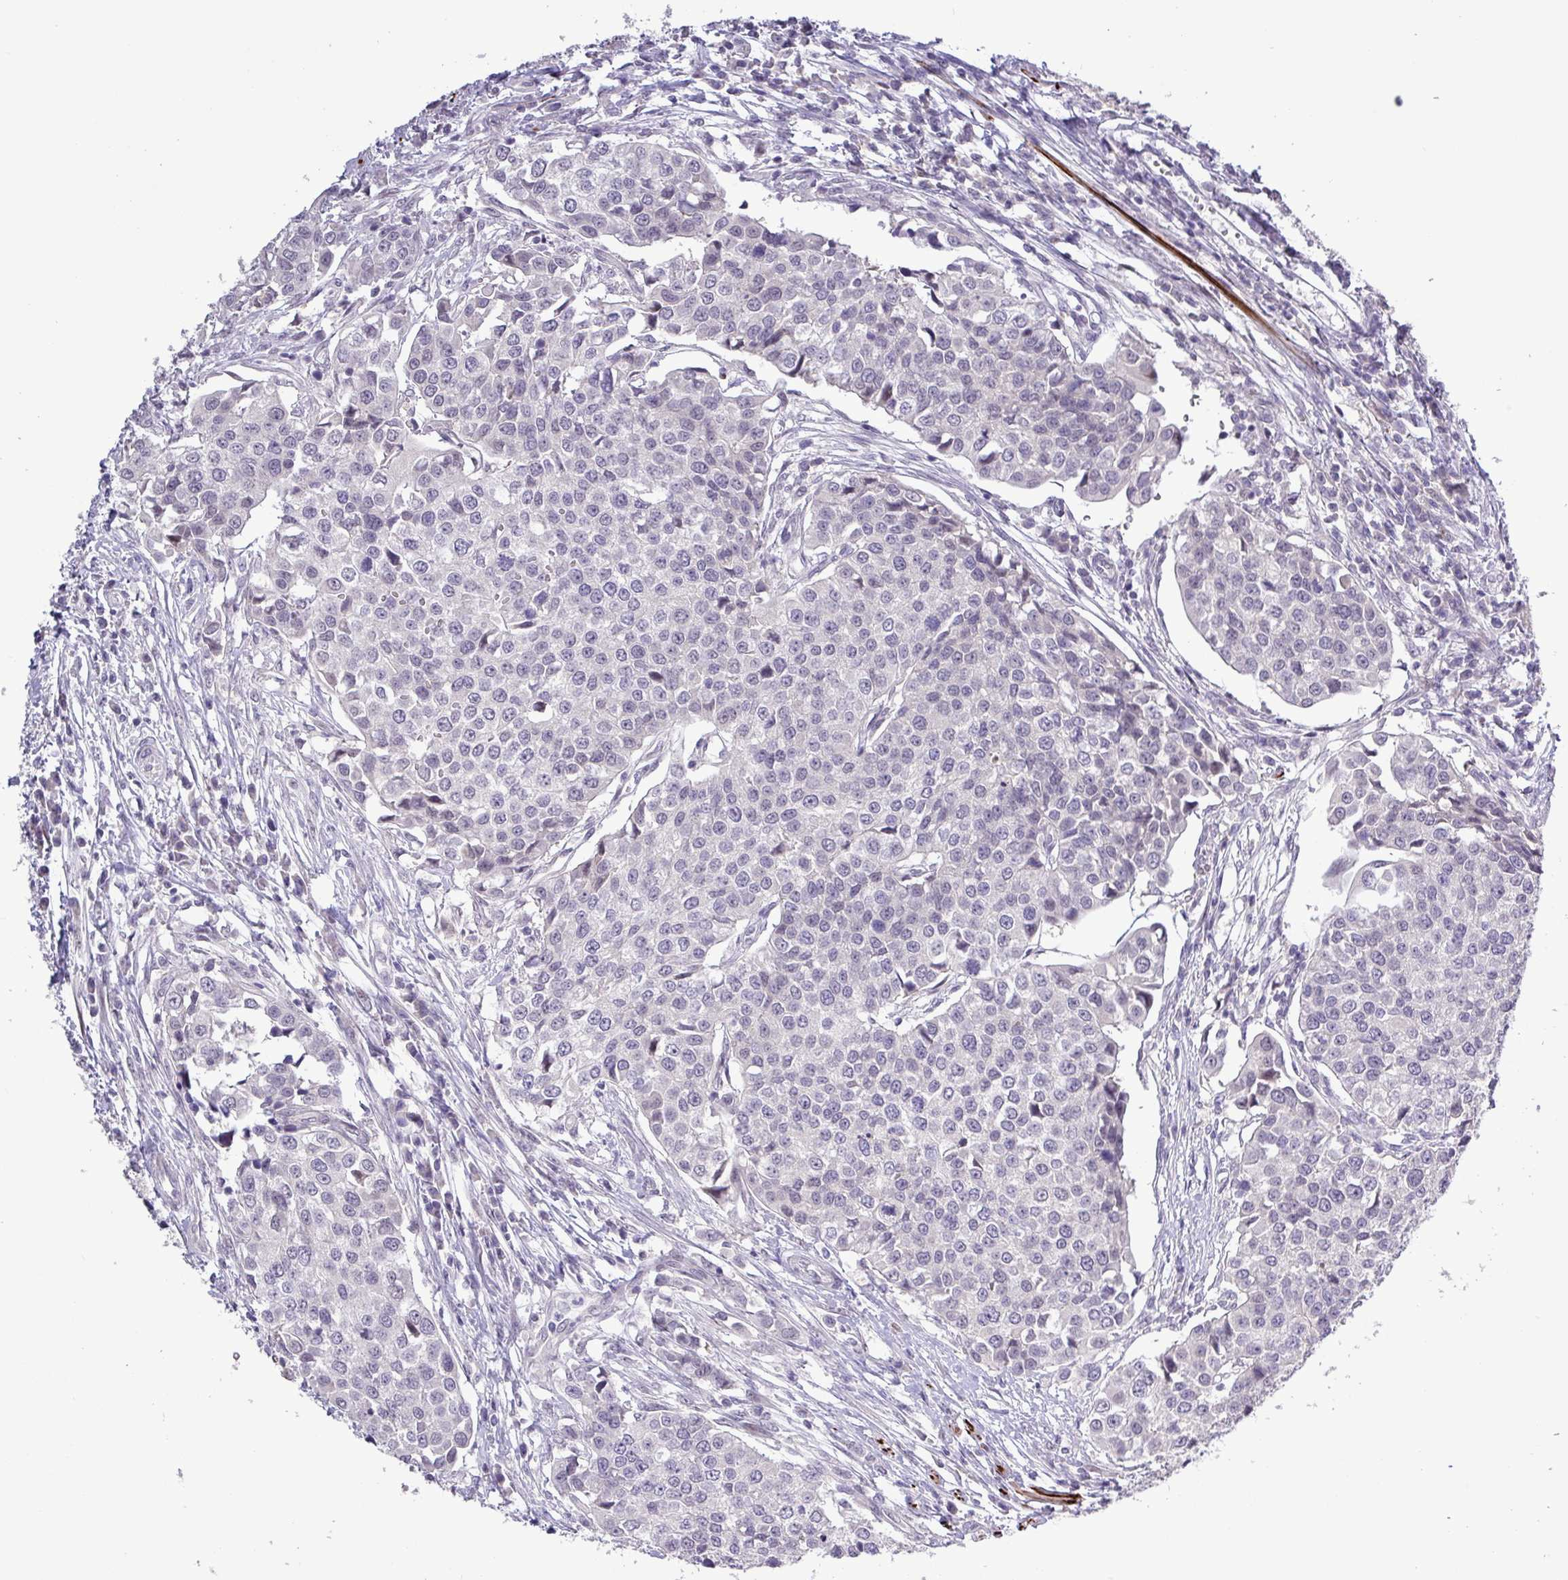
{"staining": {"intensity": "negative", "quantity": "none", "location": "none"}, "tissue": "urothelial cancer", "cell_type": "Tumor cells", "image_type": "cancer", "snomed": [{"axis": "morphology", "description": "Urothelial carcinoma, Low grade"}, {"axis": "topography", "description": "Urinary bladder"}], "caption": "Tumor cells are negative for brown protein staining in low-grade urothelial carcinoma.", "gene": "RIPPLY1", "patient": {"sex": "female", "age": 78}}